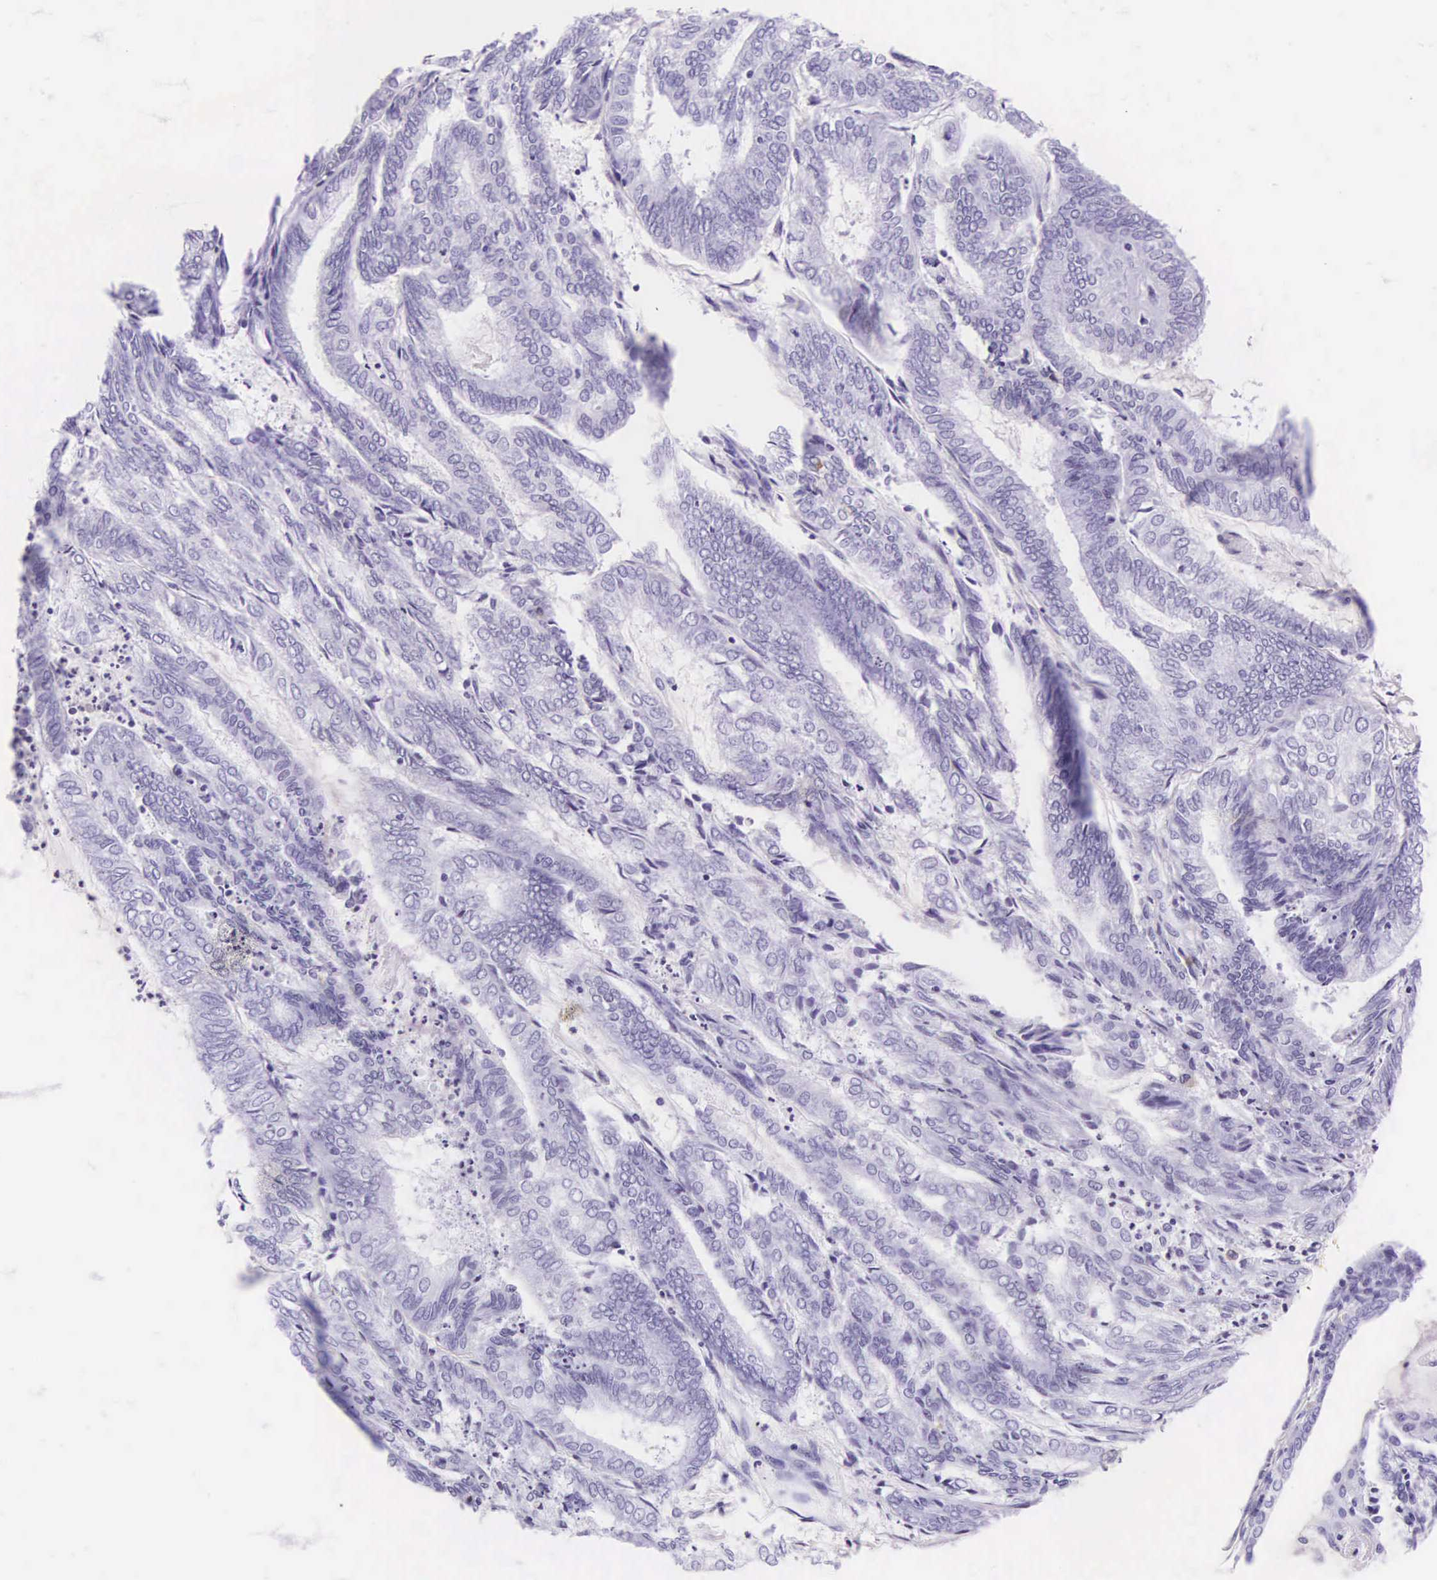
{"staining": {"intensity": "negative", "quantity": "none", "location": "none"}, "tissue": "endometrial cancer", "cell_type": "Tumor cells", "image_type": "cancer", "snomed": [{"axis": "morphology", "description": "Adenocarcinoma, NOS"}, {"axis": "topography", "description": "Endometrium"}], "caption": "DAB immunohistochemical staining of endometrial cancer exhibits no significant positivity in tumor cells.", "gene": "CD1A", "patient": {"sex": "female", "age": 59}}